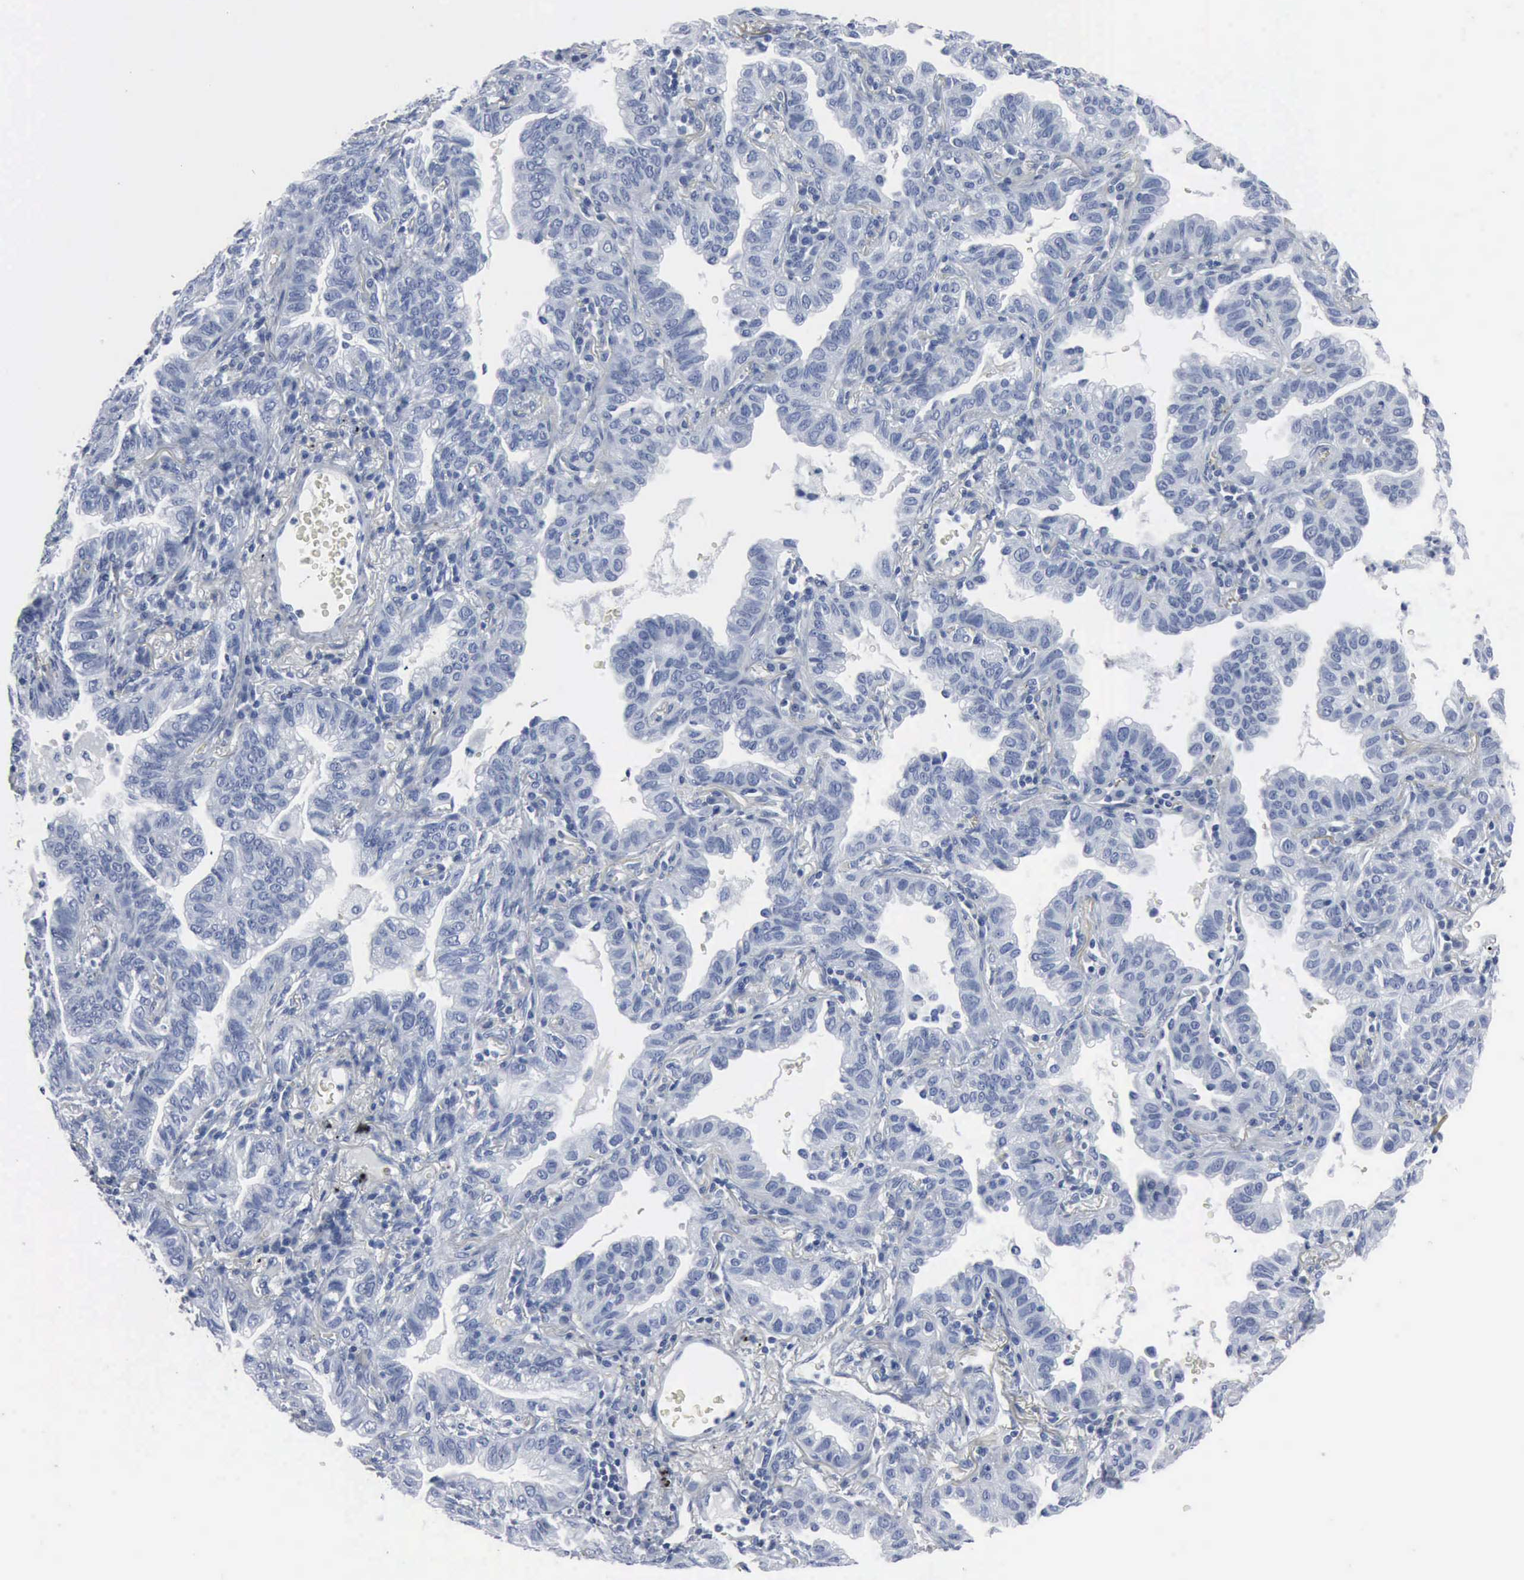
{"staining": {"intensity": "negative", "quantity": "none", "location": "none"}, "tissue": "lung cancer", "cell_type": "Tumor cells", "image_type": "cancer", "snomed": [{"axis": "morphology", "description": "Adenocarcinoma, NOS"}, {"axis": "topography", "description": "Lung"}], "caption": "Tumor cells show no significant positivity in lung cancer (adenocarcinoma).", "gene": "DMD", "patient": {"sex": "female", "age": 50}}